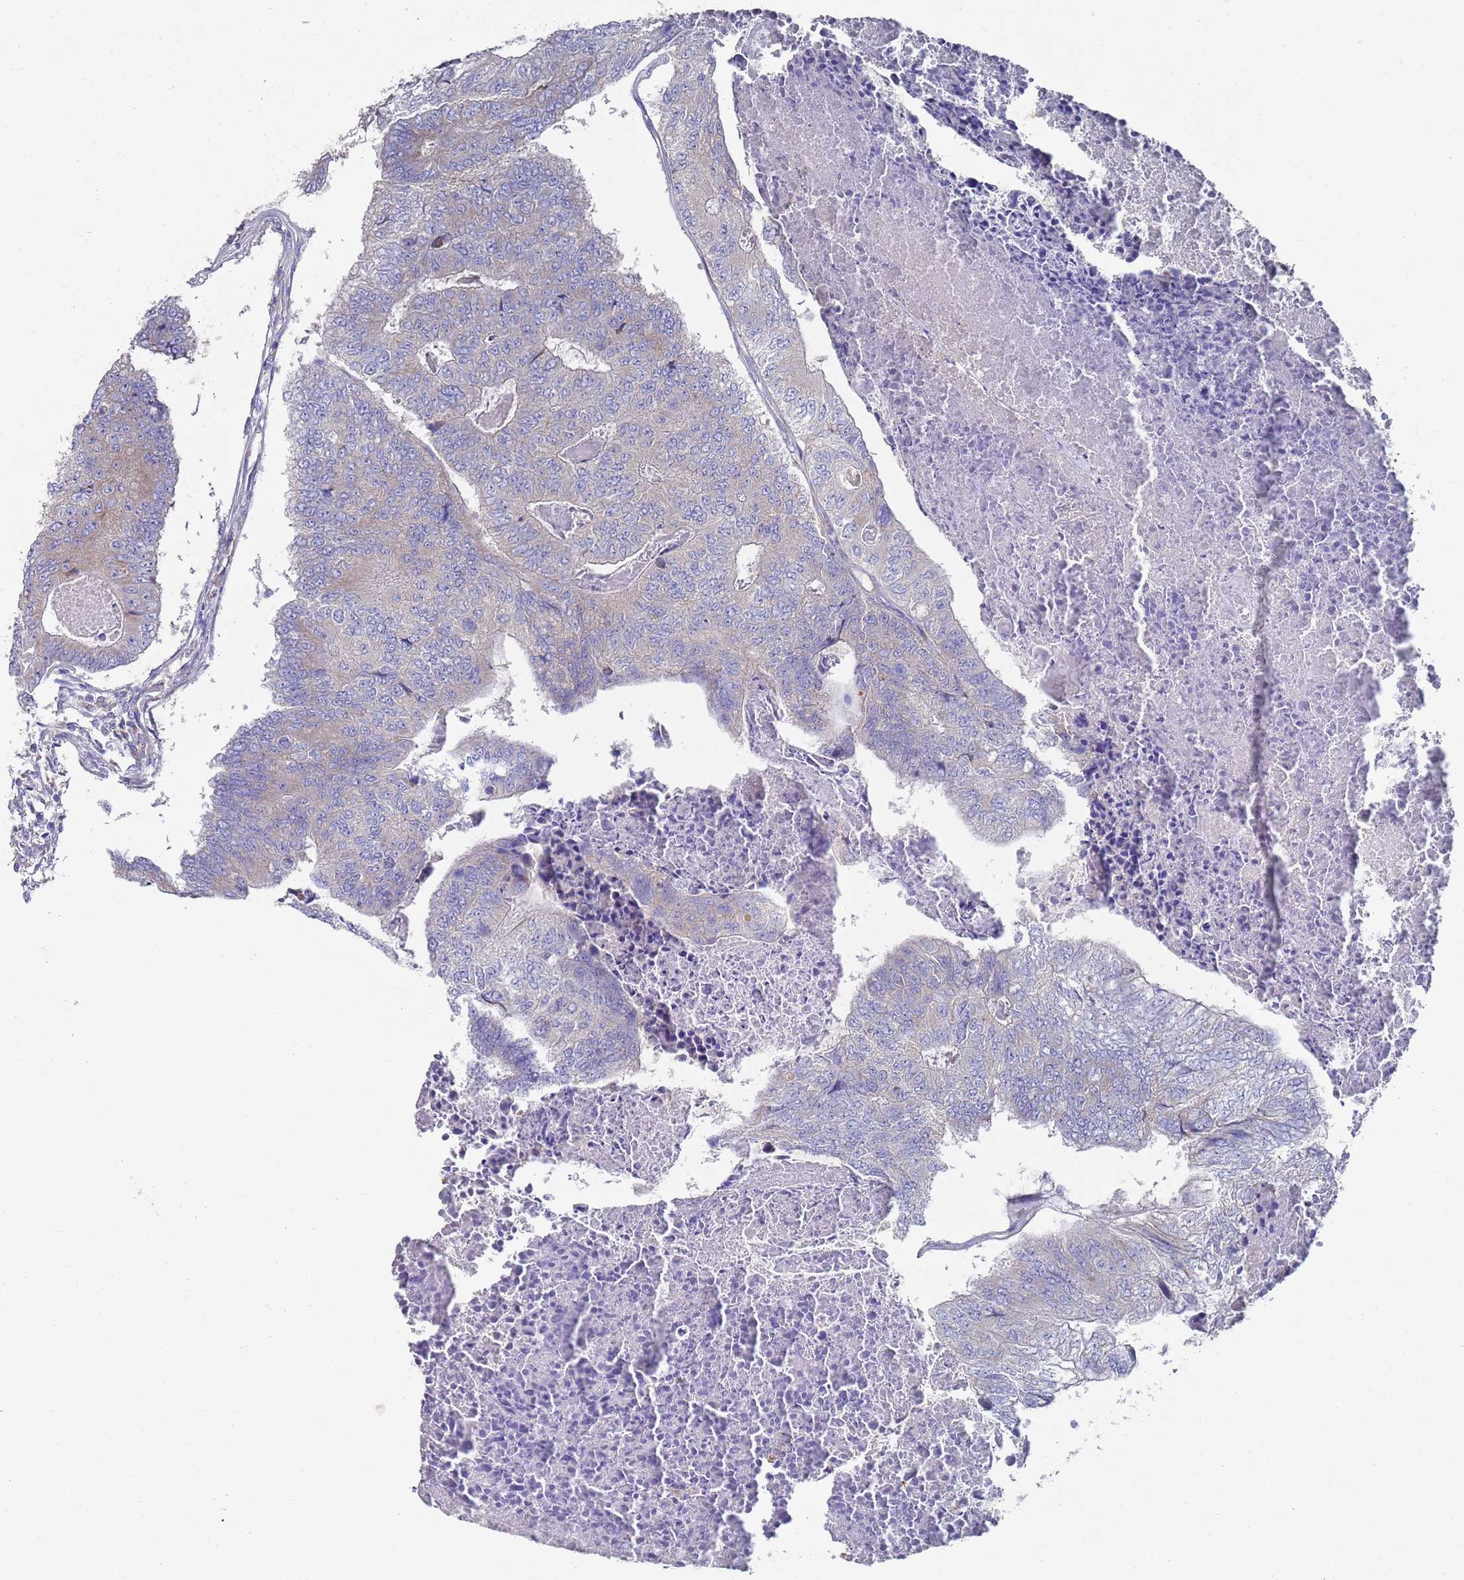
{"staining": {"intensity": "moderate", "quantity": "<25%", "location": "cytoplasmic/membranous"}, "tissue": "colorectal cancer", "cell_type": "Tumor cells", "image_type": "cancer", "snomed": [{"axis": "morphology", "description": "Adenocarcinoma, NOS"}, {"axis": "topography", "description": "Colon"}], "caption": "Protein staining of adenocarcinoma (colorectal) tissue shows moderate cytoplasmic/membranous expression in about <25% of tumor cells. Using DAB (brown) and hematoxylin (blue) stains, captured at high magnification using brightfield microscopy.", "gene": "NPEPPS", "patient": {"sex": "female", "age": 67}}